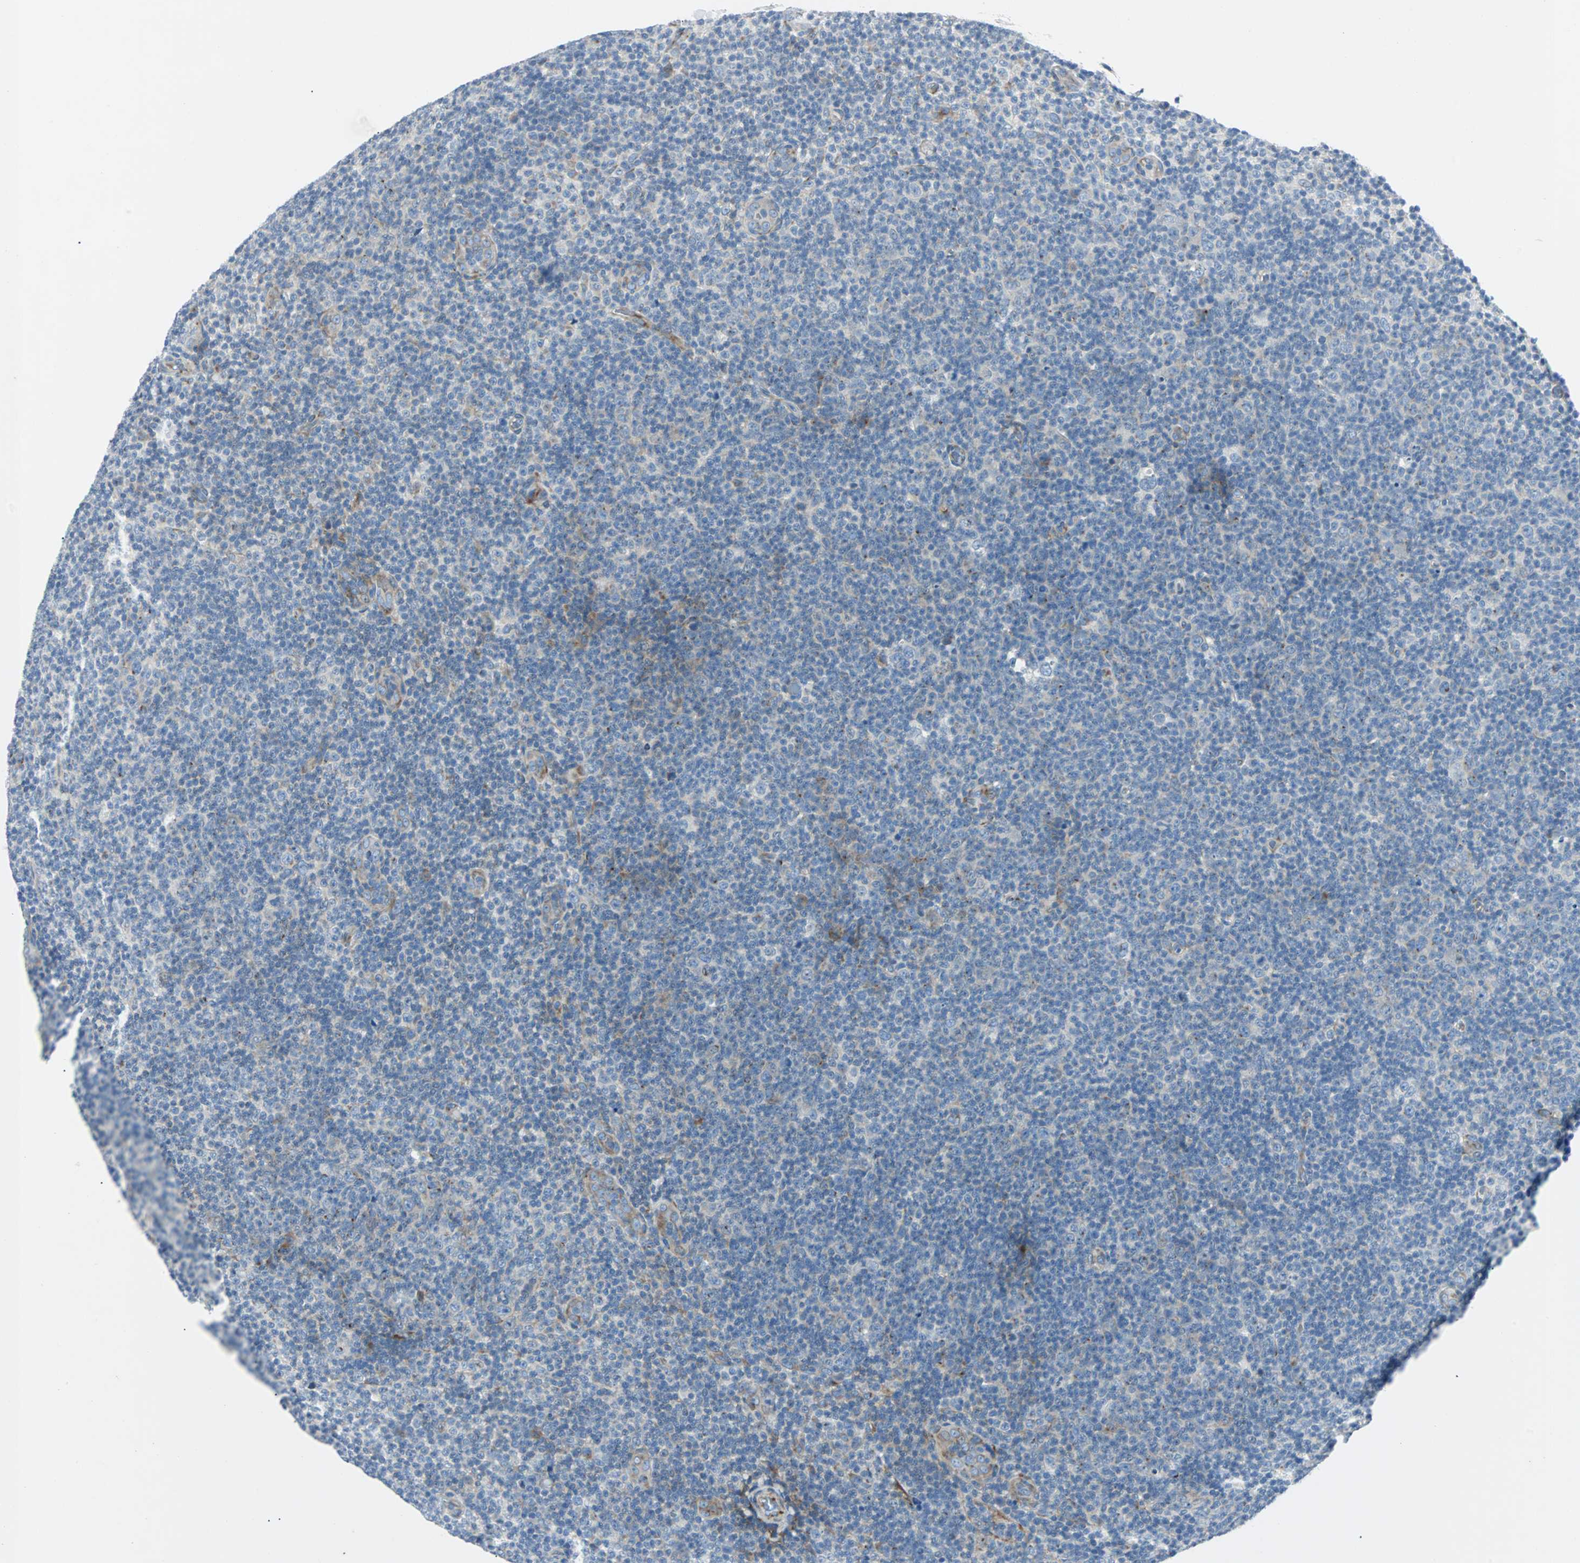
{"staining": {"intensity": "weak", "quantity": "<25%", "location": "cytoplasmic/membranous"}, "tissue": "lymphoma", "cell_type": "Tumor cells", "image_type": "cancer", "snomed": [{"axis": "morphology", "description": "Malignant lymphoma, non-Hodgkin's type, Low grade"}, {"axis": "topography", "description": "Lymph node"}], "caption": "This is an immunohistochemistry (IHC) histopathology image of human low-grade malignant lymphoma, non-Hodgkin's type. There is no positivity in tumor cells.", "gene": "BBC3", "patient": {"sex": "male", "age": 83}}